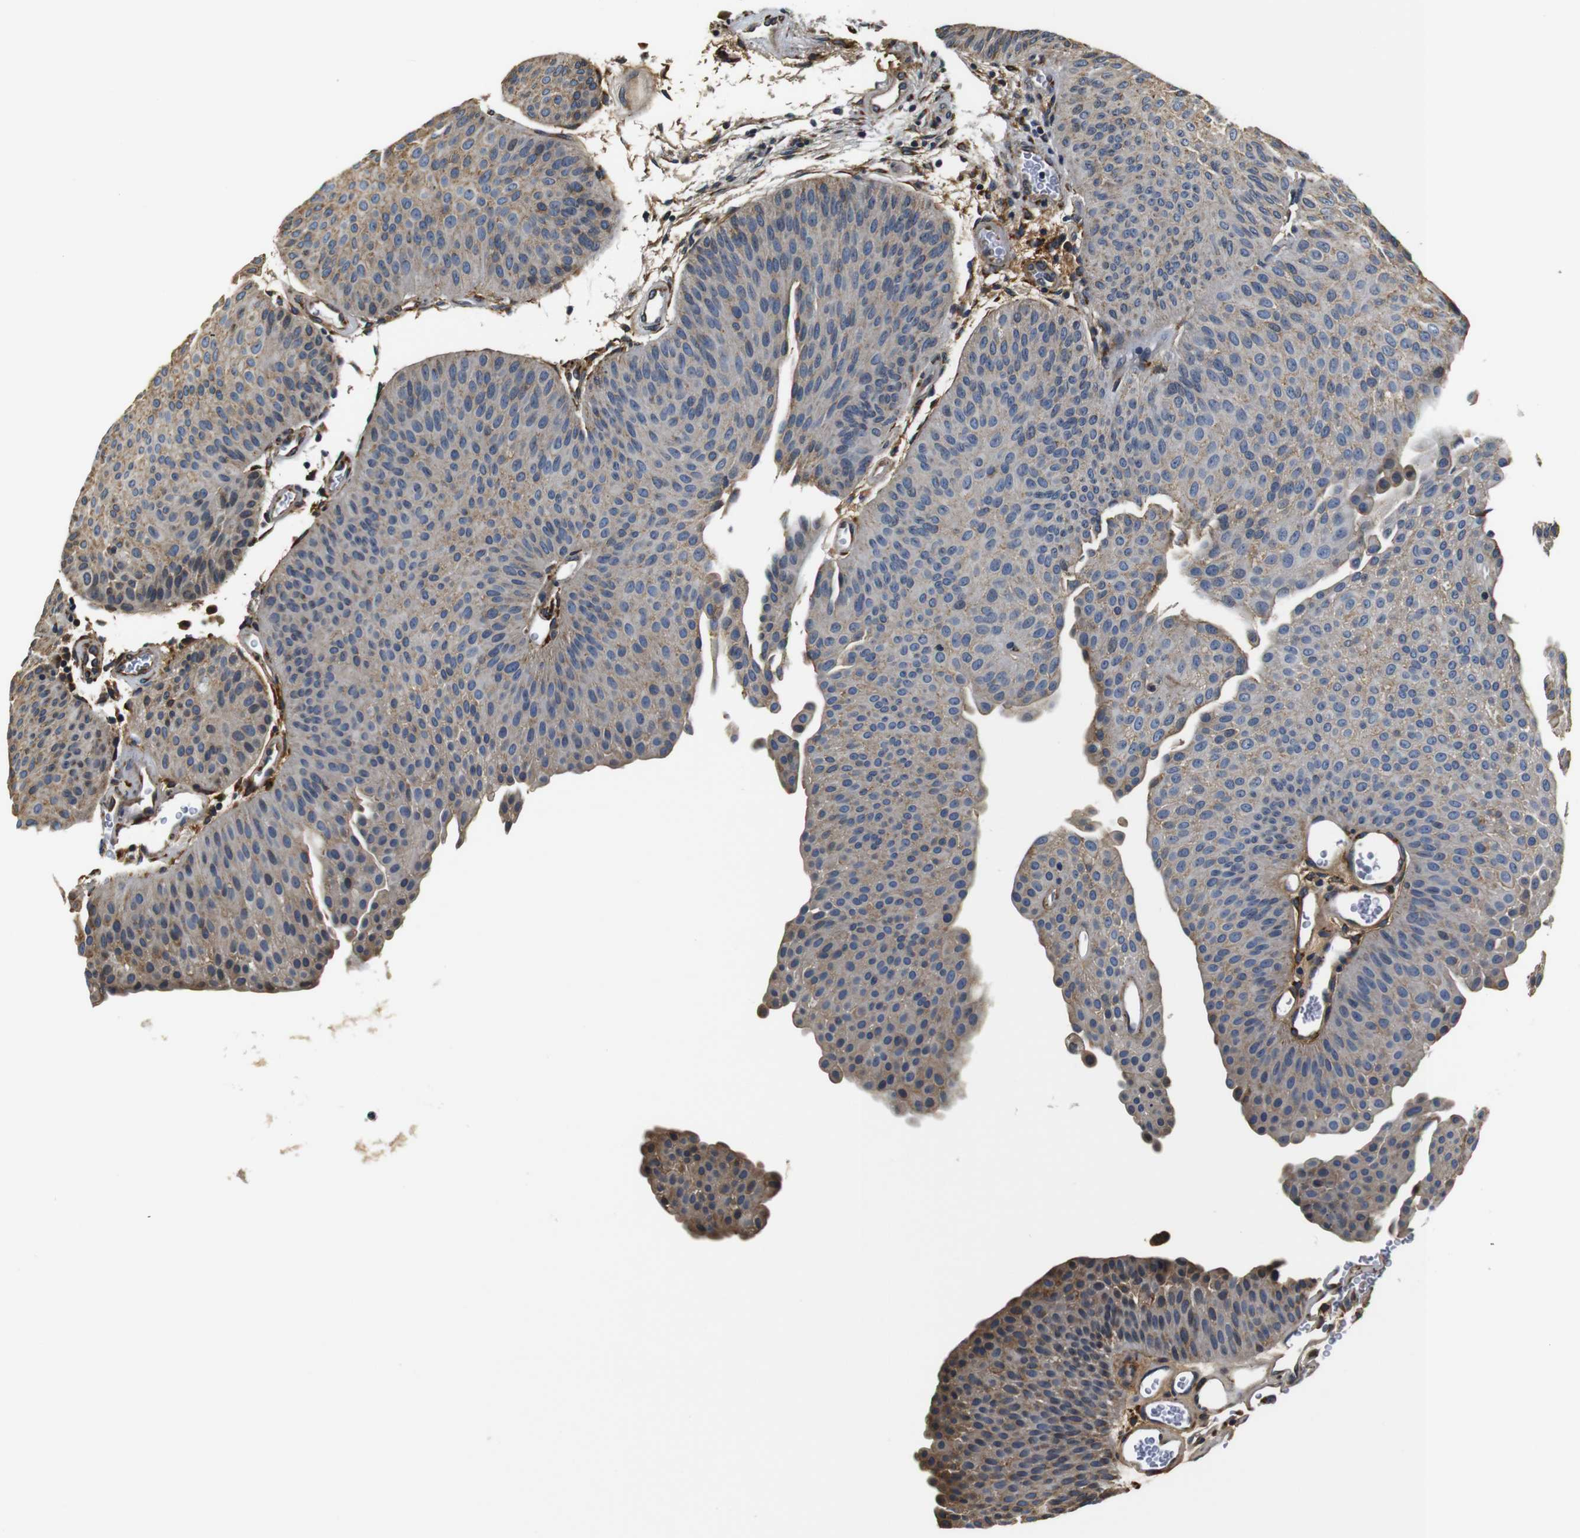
{"staining": {"intensity": "weak", "quantity": "25%-75%", "location": "cytoplasmic/membranous"}, "tissue": "urothelial cancer", "cell_type": "Tumor cells", "image_type": "cancer", "snomed": [{"axis": "morphology", "description": "Urothelial carcinoma, Low grade"}, {"axis": "topography", "description": "Urinary bladder"}], "caption": "Immunohistochemistry of human urothelial cancer demonstrates low levels of weak cytoplasmic/membranous expression in about 25%-75% of tumor cells.", "gene": "COL1A1", "patient": {"sex": "female", "age": 60}}